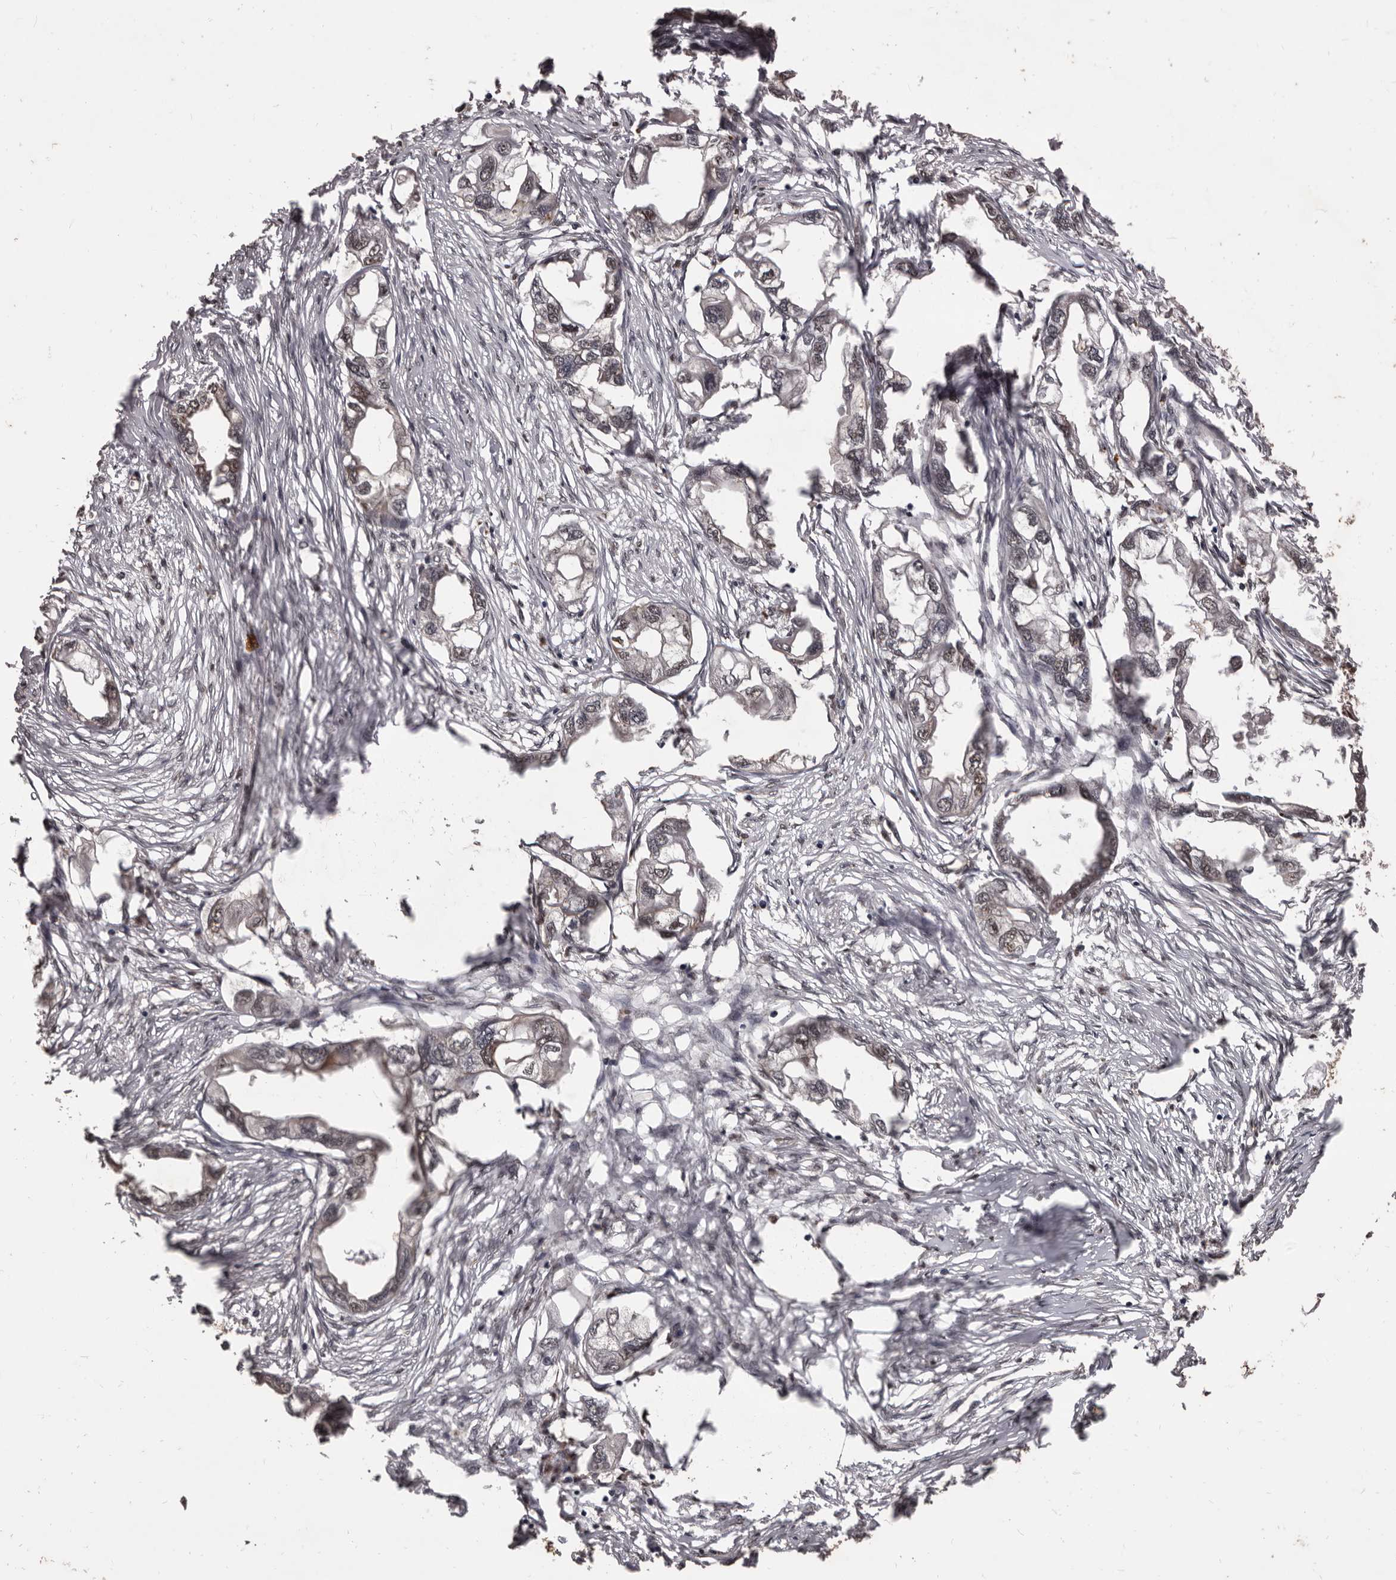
{"staining": {"intensity": "negative", "quantity": "none", "location": "none"}, "tissue": "endometrial cancer", "cell_type": "Tumor cells", "image_type": "cancer", "snomed": [{"axis": "morphology", "description": "Adenocarcinoma, NOS"}, {"axis": "morphology", "description": "Adenocarcinoma, metastatic, NOS"}, {"axis": "topography", "description": "Adipose tissue"}, {"axis": "topography", "description": "Endometrium"}], "caption": "There is no significant positivity in tumor cells of endometrial cancer (metastatic adenocarcinoma).", "gene": "AHR", "patient": {"sex": "female", "age": 67}}